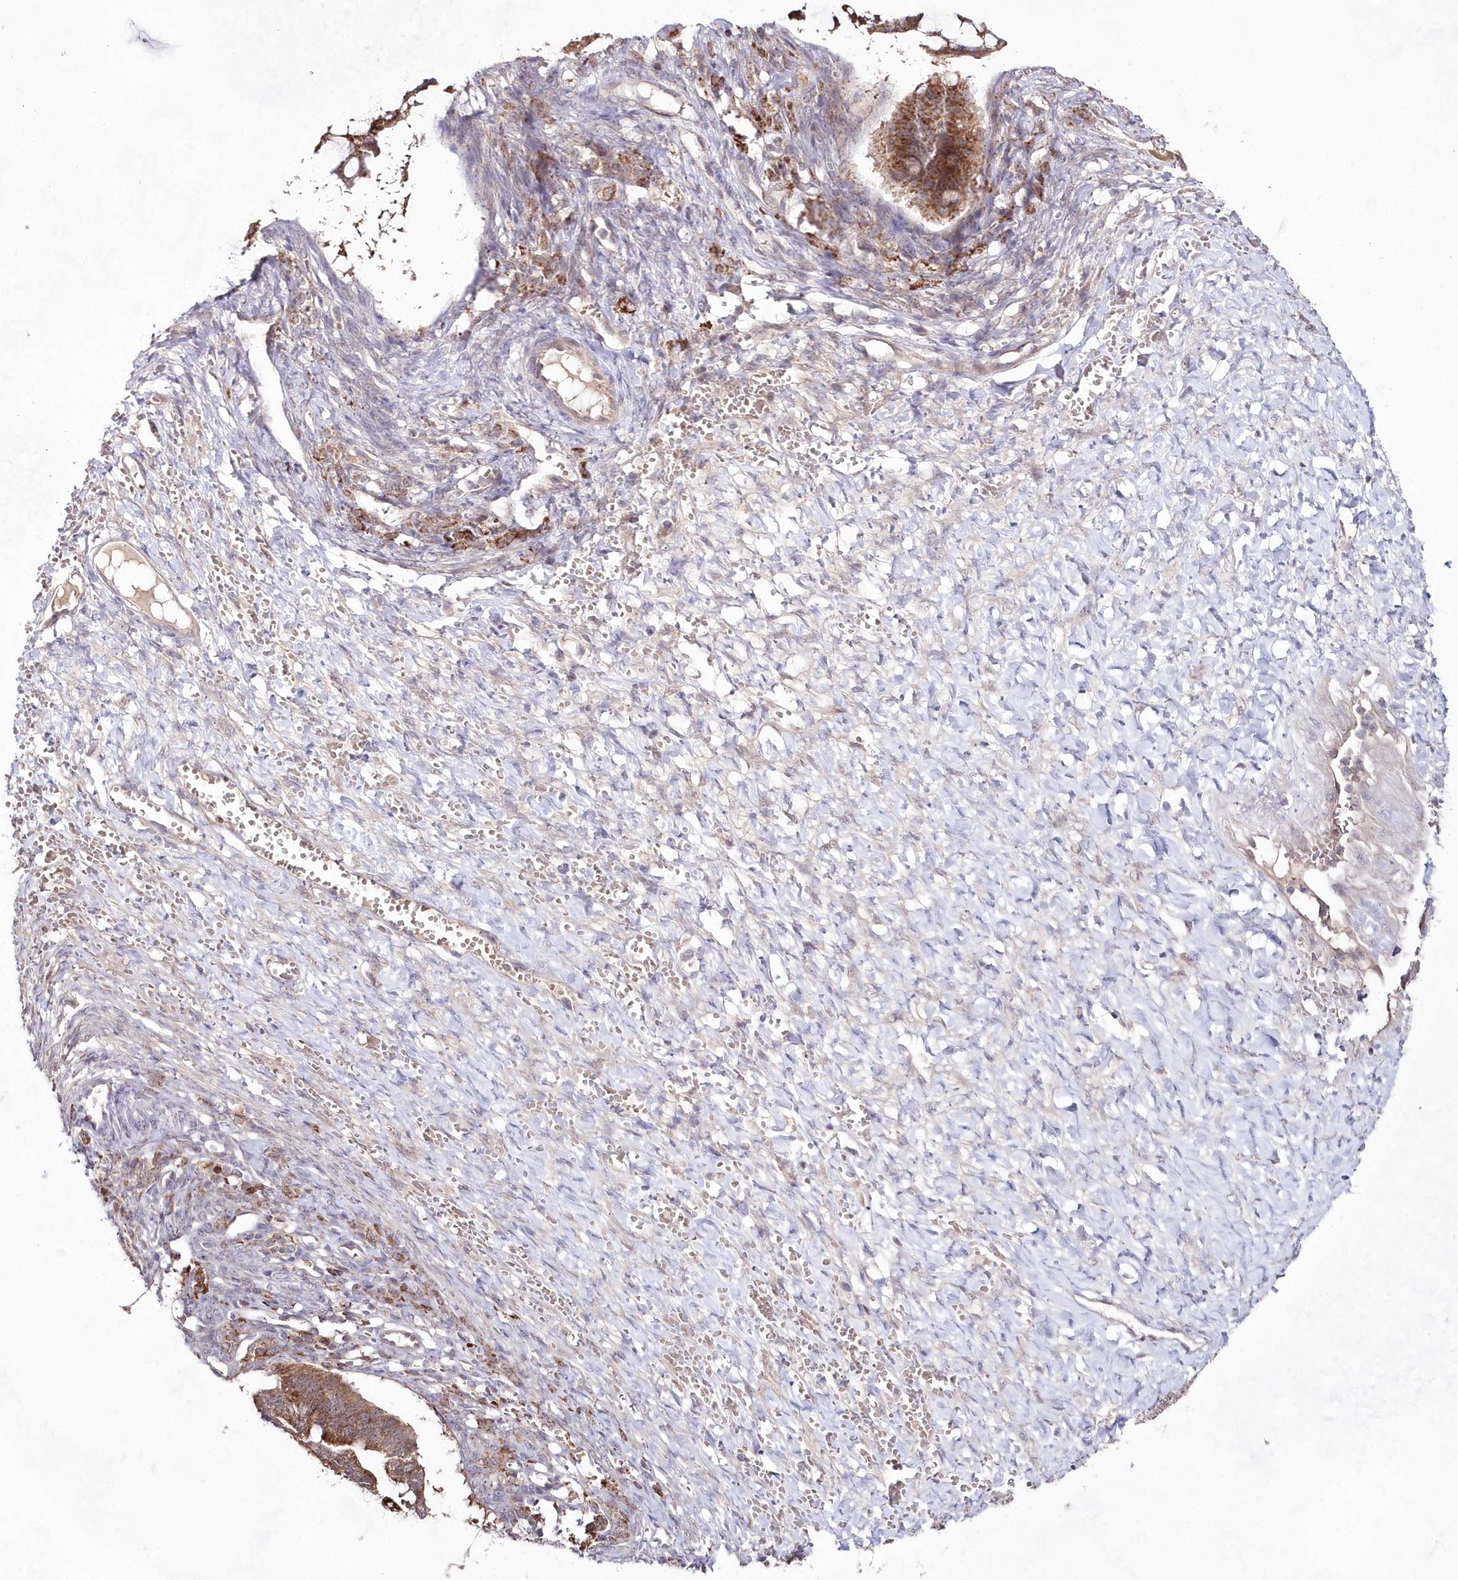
{"staining": {"intensity": "moderate", "quantity": ">75%", "location": "cytoplasmic/membranous"}, "tissue": "ovarian cancer", "cell_type": "Tumor cells", "image_type": "cancer", "snomed": [{"axis": "morphology", "description": "Cystadenocarcinoma, mucinous, NOS"}, {"axis": "topography", "description": "Ovary"}], "caption": "Immunohistochemical staining of human ovarian mucinous cystadenocarcinoma displays medium levels of moderate cytoplasmic/membranous protein staining in about >75% of tumor cells.", "gene": "IMPA1", "patient": {"sex": "female", "age": 73}}